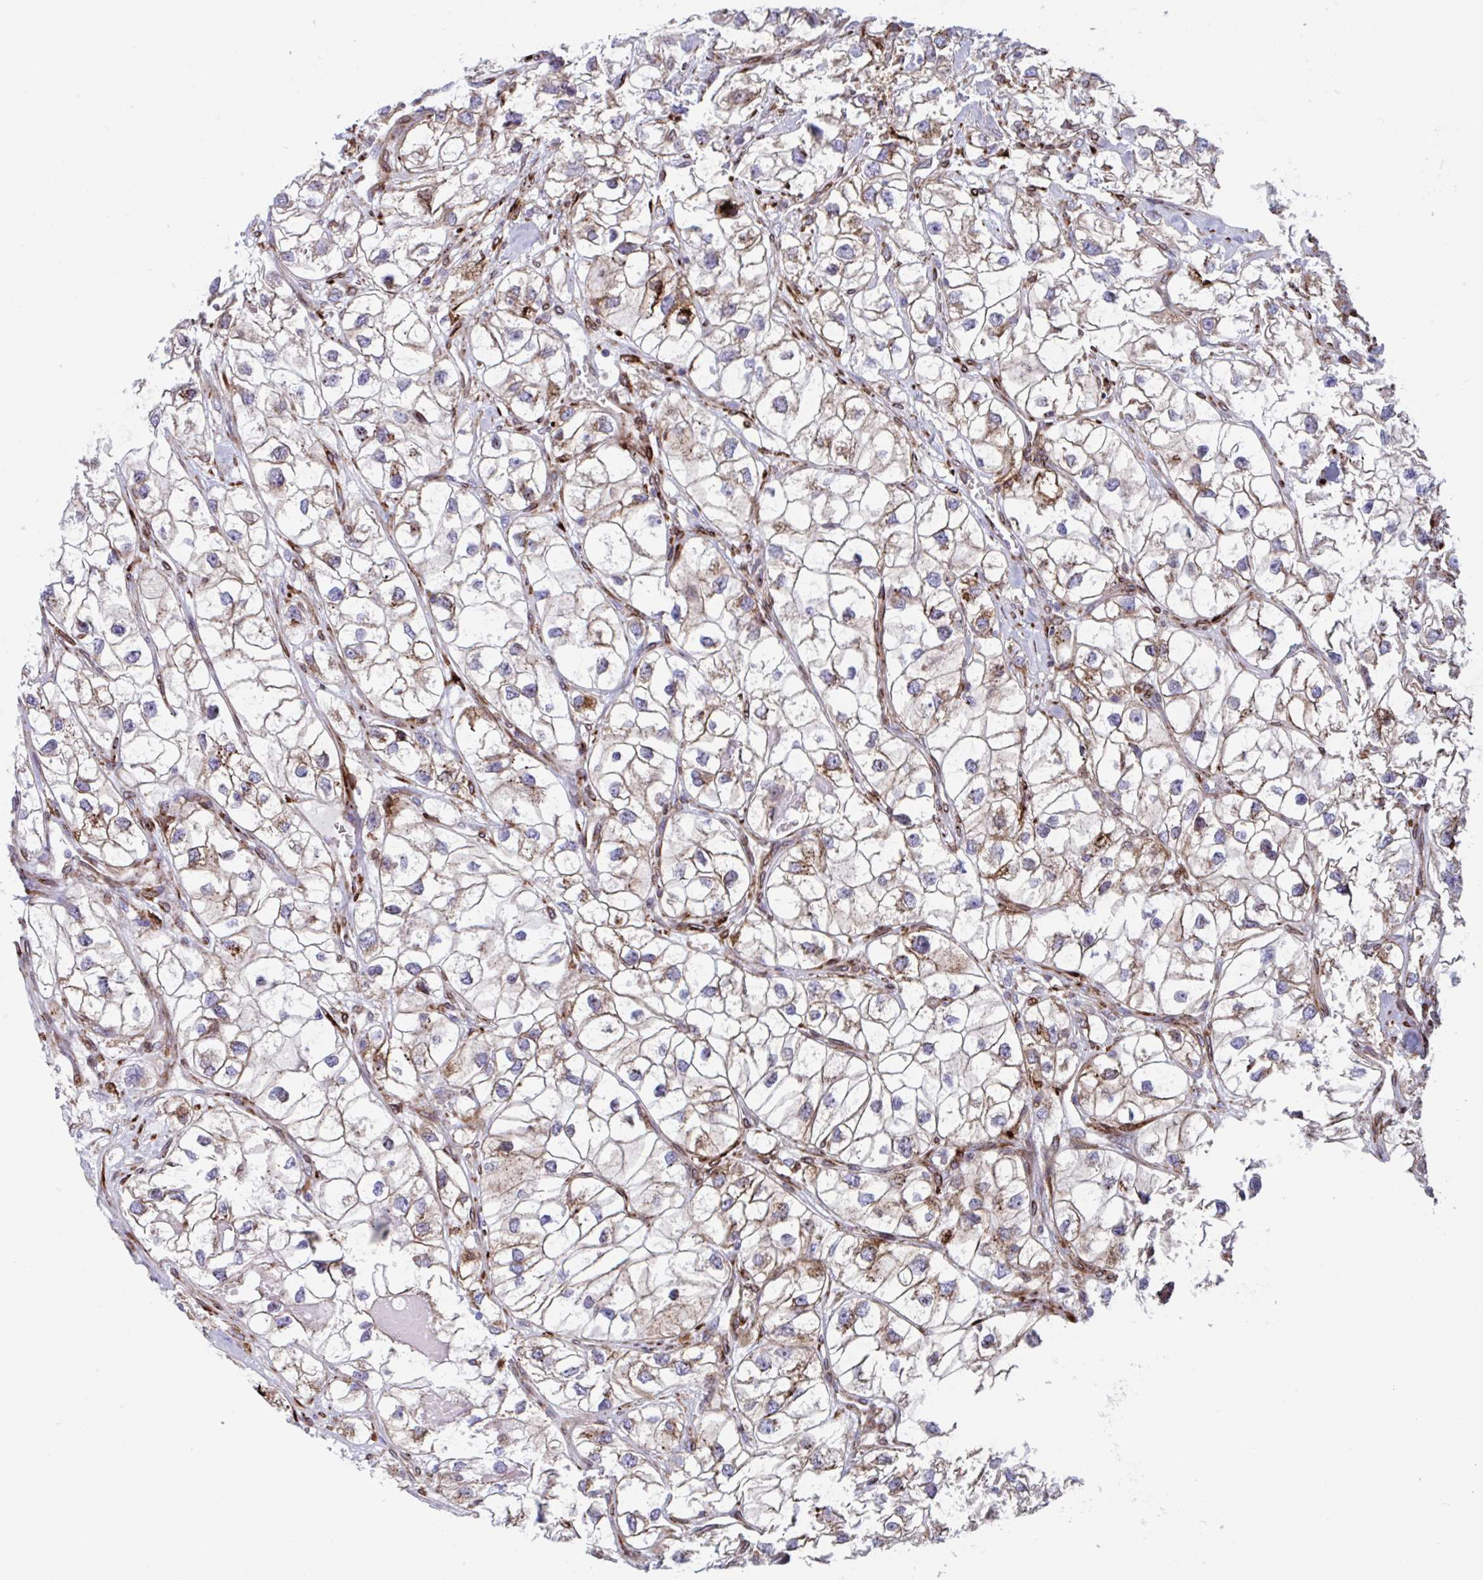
{"staining": {"intensity": "weak", "quantity": "<25%", "location": "cytoplasmic/membranous"}, "tissue": "renal cancer", "cell_type": "Tumor cells", "image_type": "cancer", "snomed": [{"axis": "morphology", "description": "Adenocarcinoma, NOS"}, {"axis": "topography", "description": "Kidney"}], "caption": "This is an immunohistochemistry (IHC) image of adenocarcinoma (renal). There is no positivity in tumor cells.", "gene": "RFK", "patient": {"sex": "male", "age": 59}}